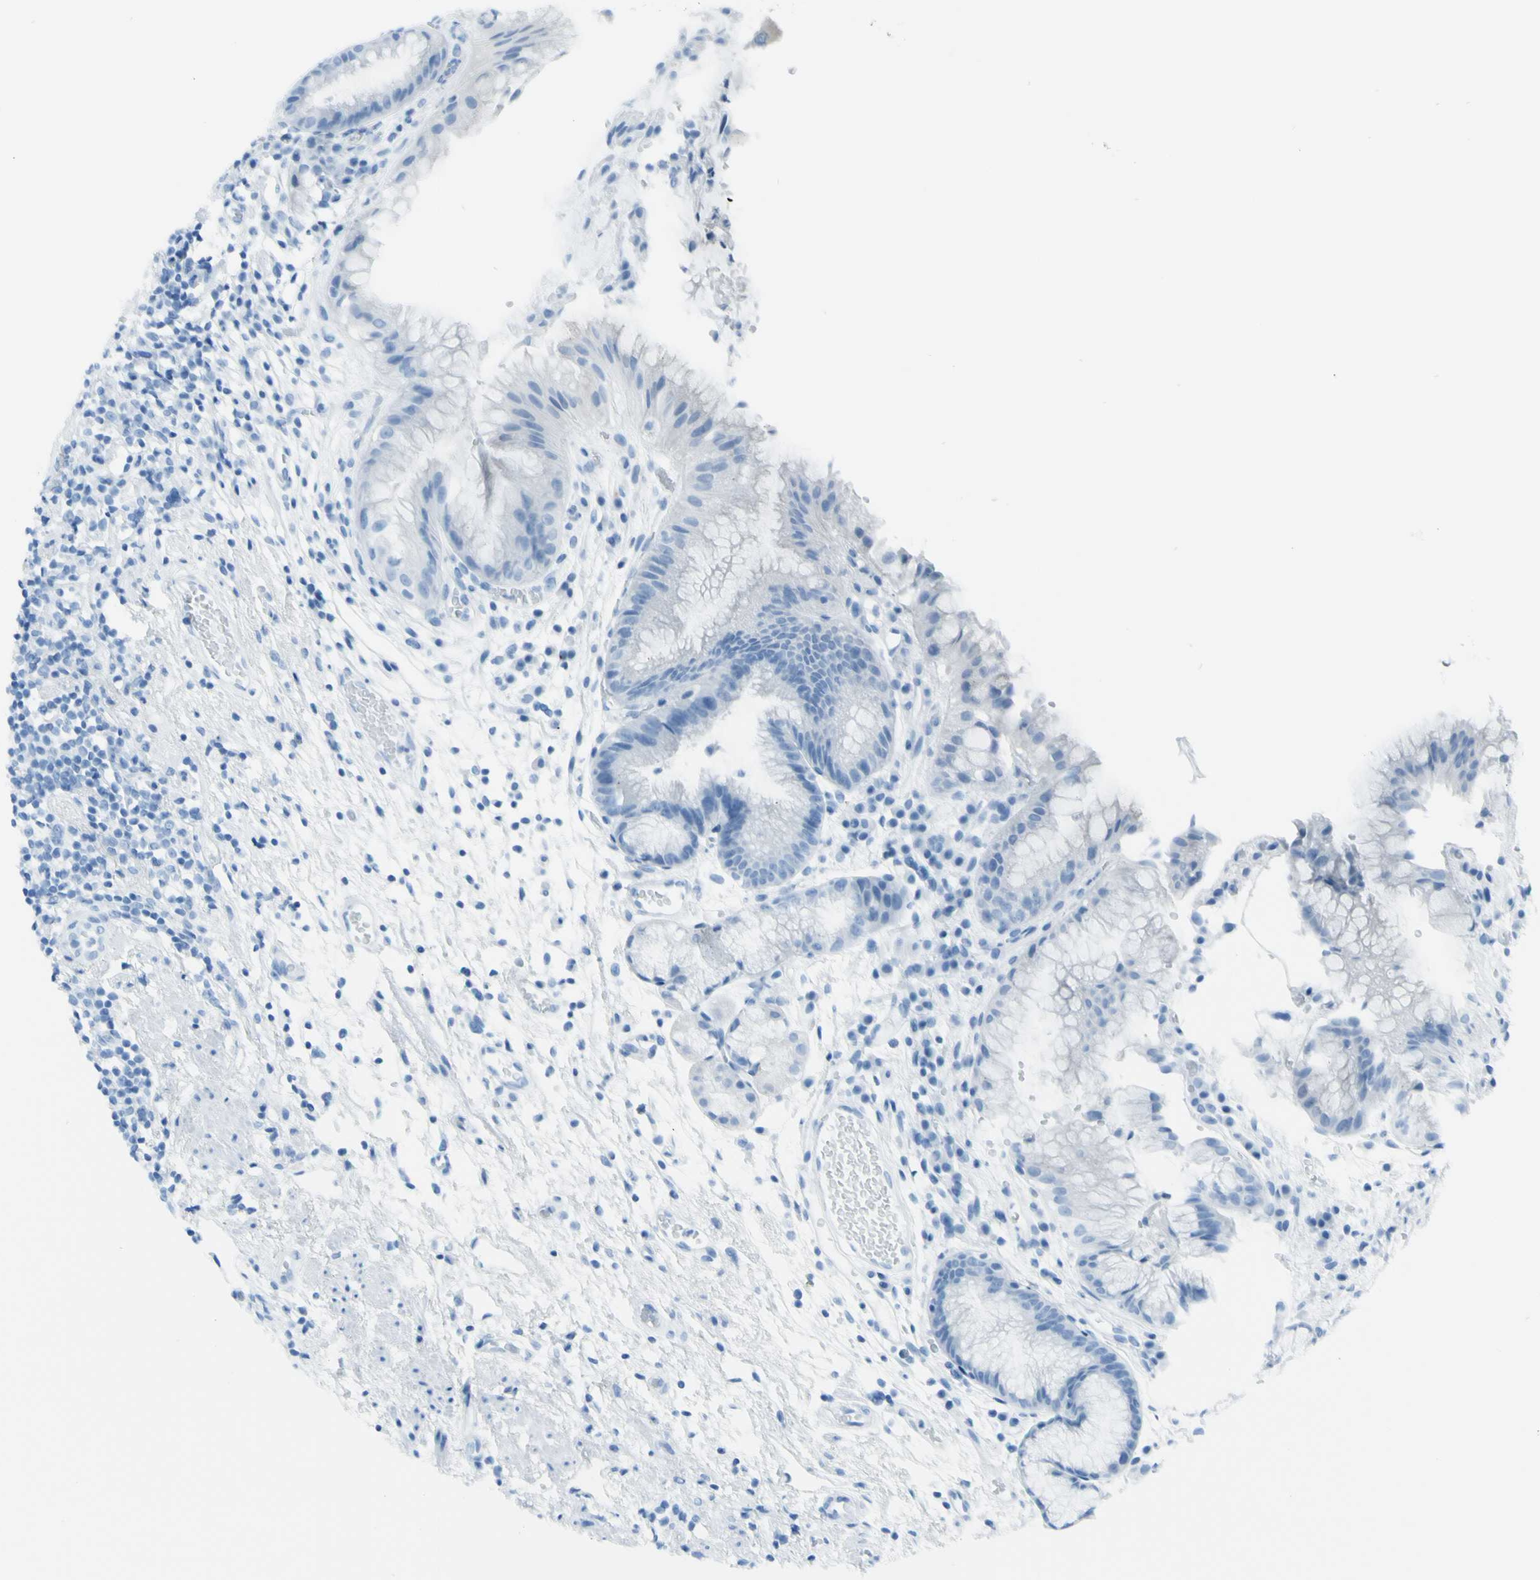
{"staining": {"intensity": "weak", "quantity": "<25%", "location": "cytoplasmic/membranous"}, "tissue": "stomach", "cell_type": "Glandular cells", "image_type": "normal", "snomed": [{"axis": "morphology", "description": "Normal tissue, NOS"}, {"axis": "topography", "description": "Stomach, upper"}], "caption": "Immunohistochemistry (IHC) of benign stomach reveals no expression in glandular cells.", "gene": "AFP", "patient": {"sex": "male", "age": 72}}